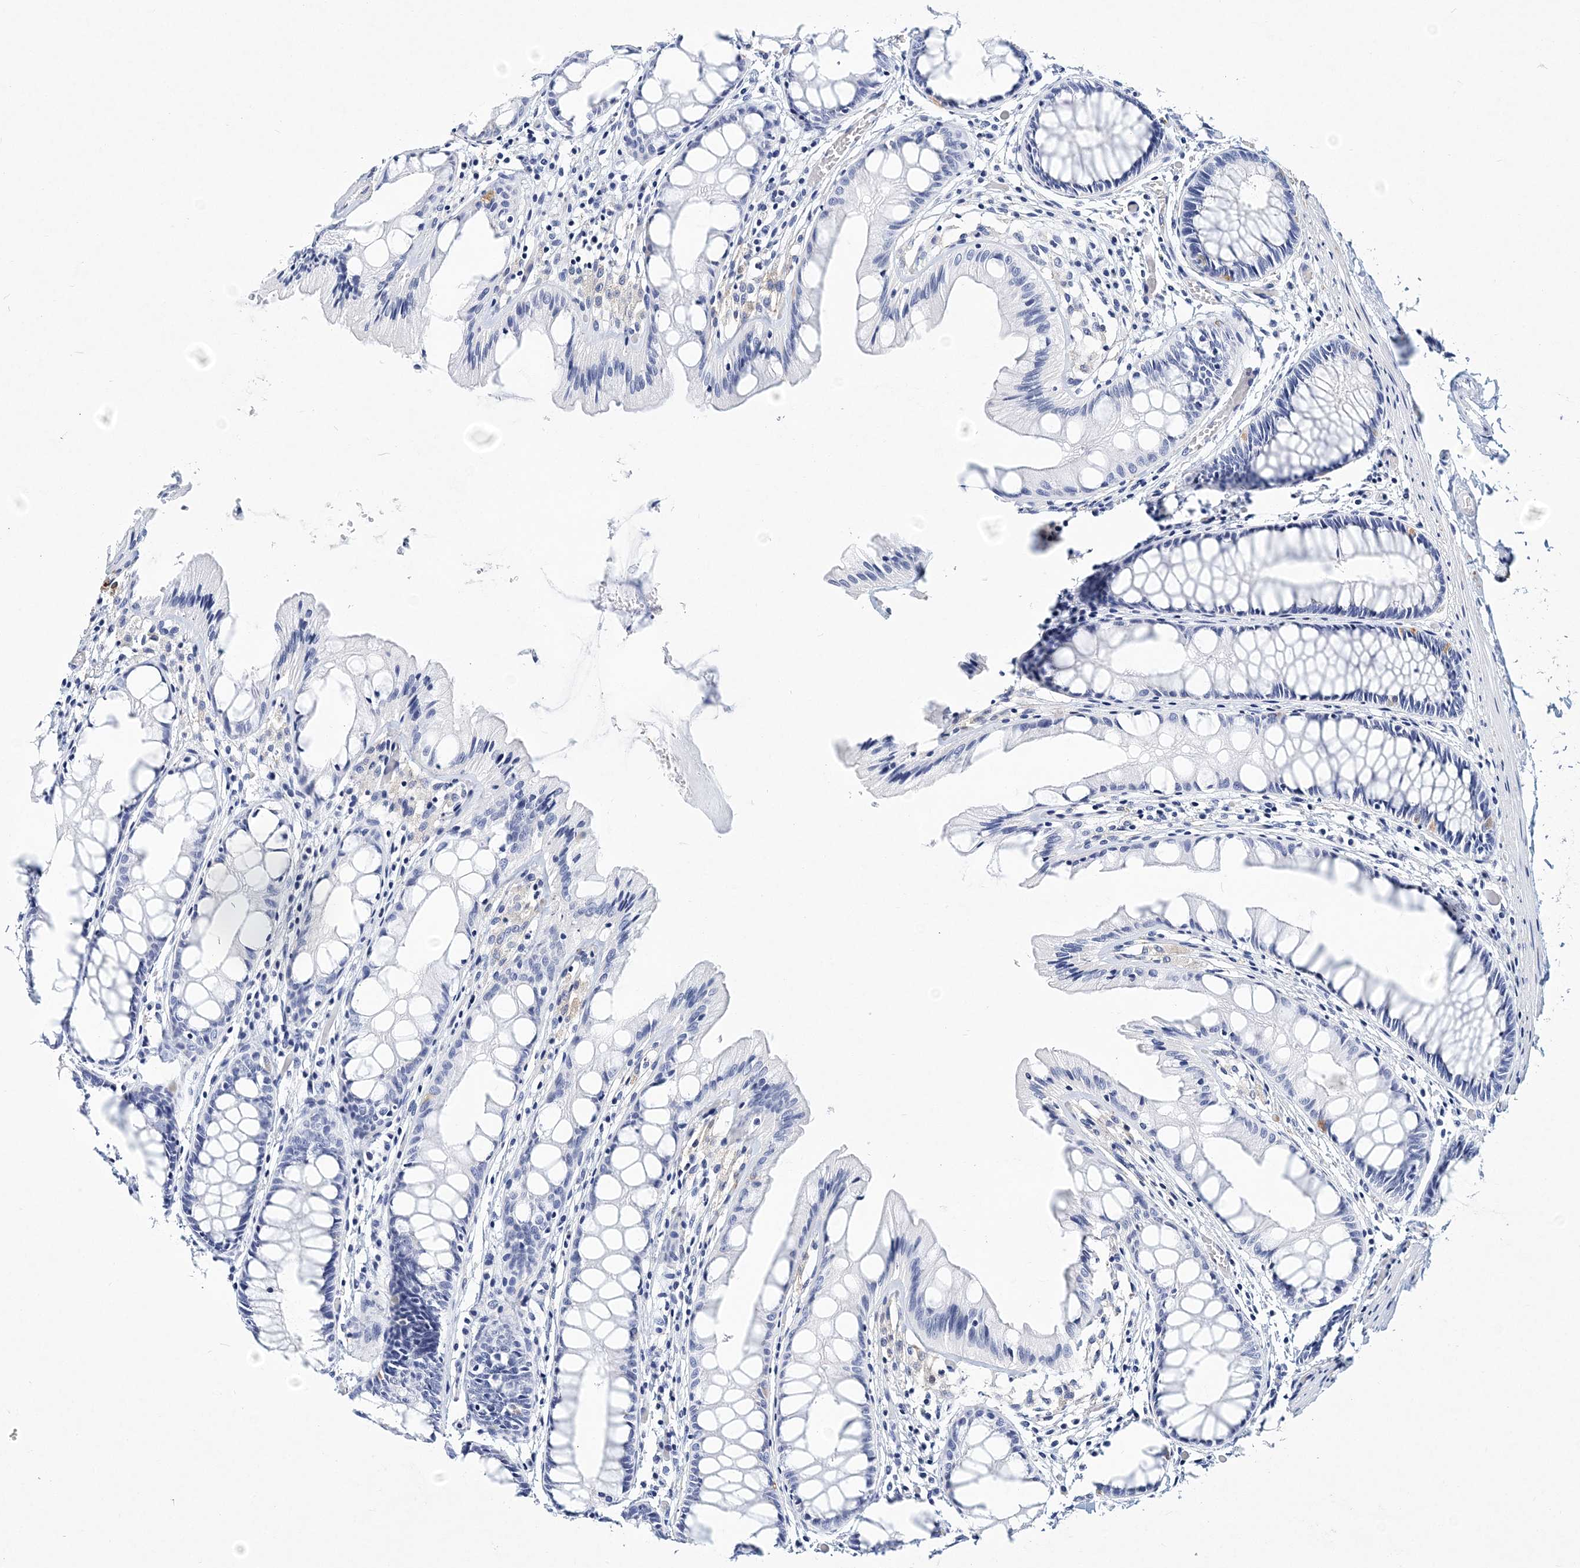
{"staining": {"intensity": "negative", "quantity": "none", "location": "none"}, "tissue": "colon", "cell_type": "Endothelial cells", "image_type": "normal", "snomed": [{"axis": "morphology", "description": "Normal tissue, NOS"}, {"axis": "topography", "description": "Colon"}], "caption": "Benign colon was stained to show a protein in brown. There is no significant expression in endothelial cells.", "gene": "ITGA2B", "patient": {"sex": "male", "age": 47}}